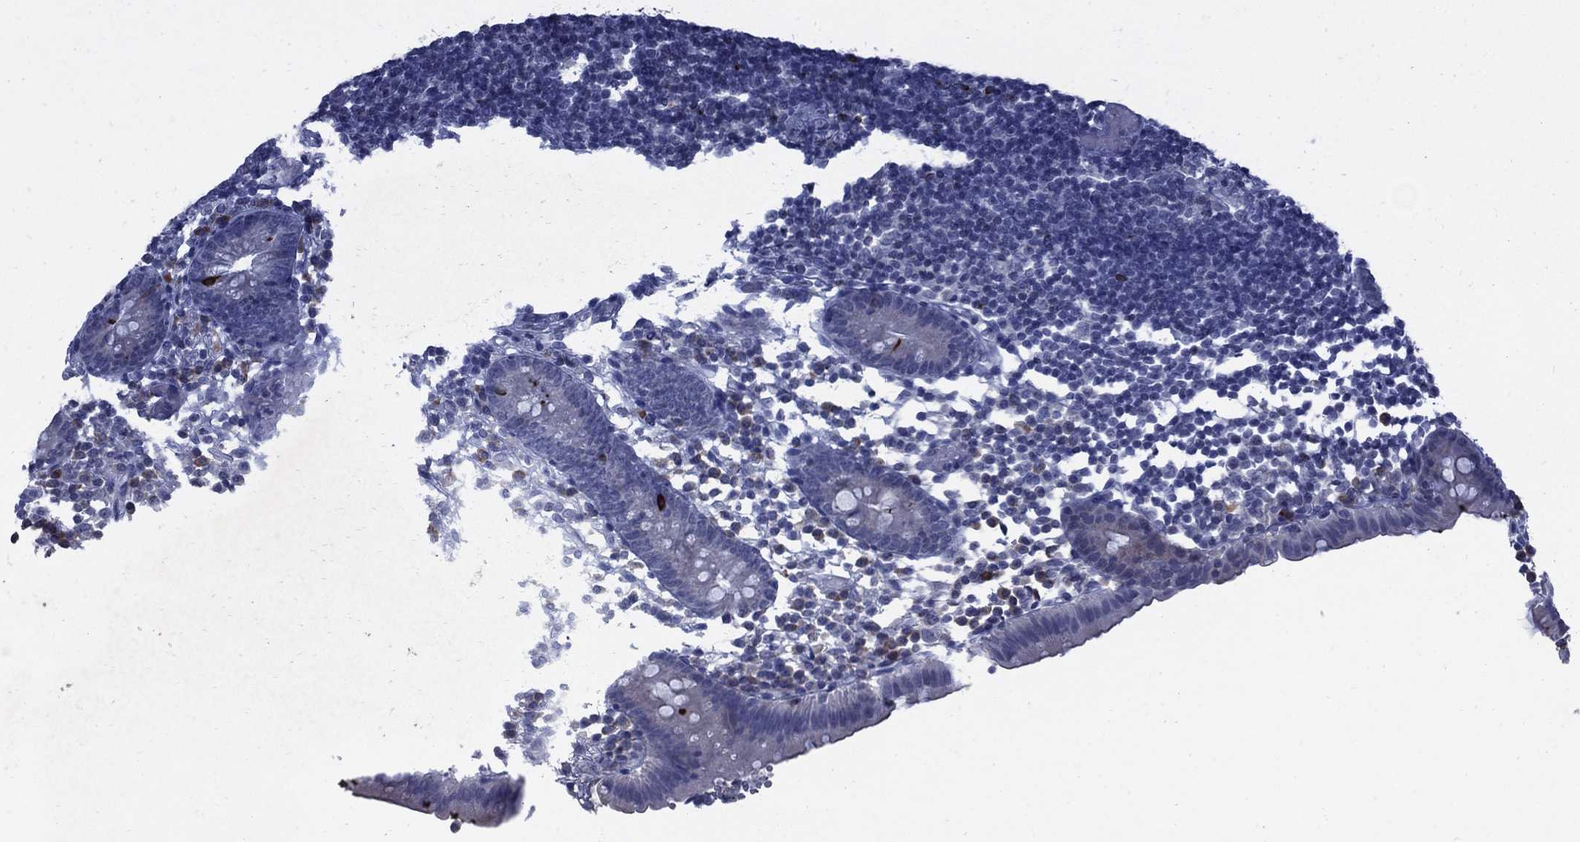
{"staining": {"intensity": "negative", "quantity": "none", "location": "none"}, "tissue": "appendix", "cell_type": "Glandular cells", "image_type": "normal", "snomed": [{"axis": "morphology", "description": "Normal tissue, NOS"}, {"axis": "topography", "description": "Appendix"}], "caption": "Appendix stained for a protein using immunohistochemistry demonstrates no staining glandular cells.", "gene": "NTRK2", "patient": {"sex": "female", "age": 40}}